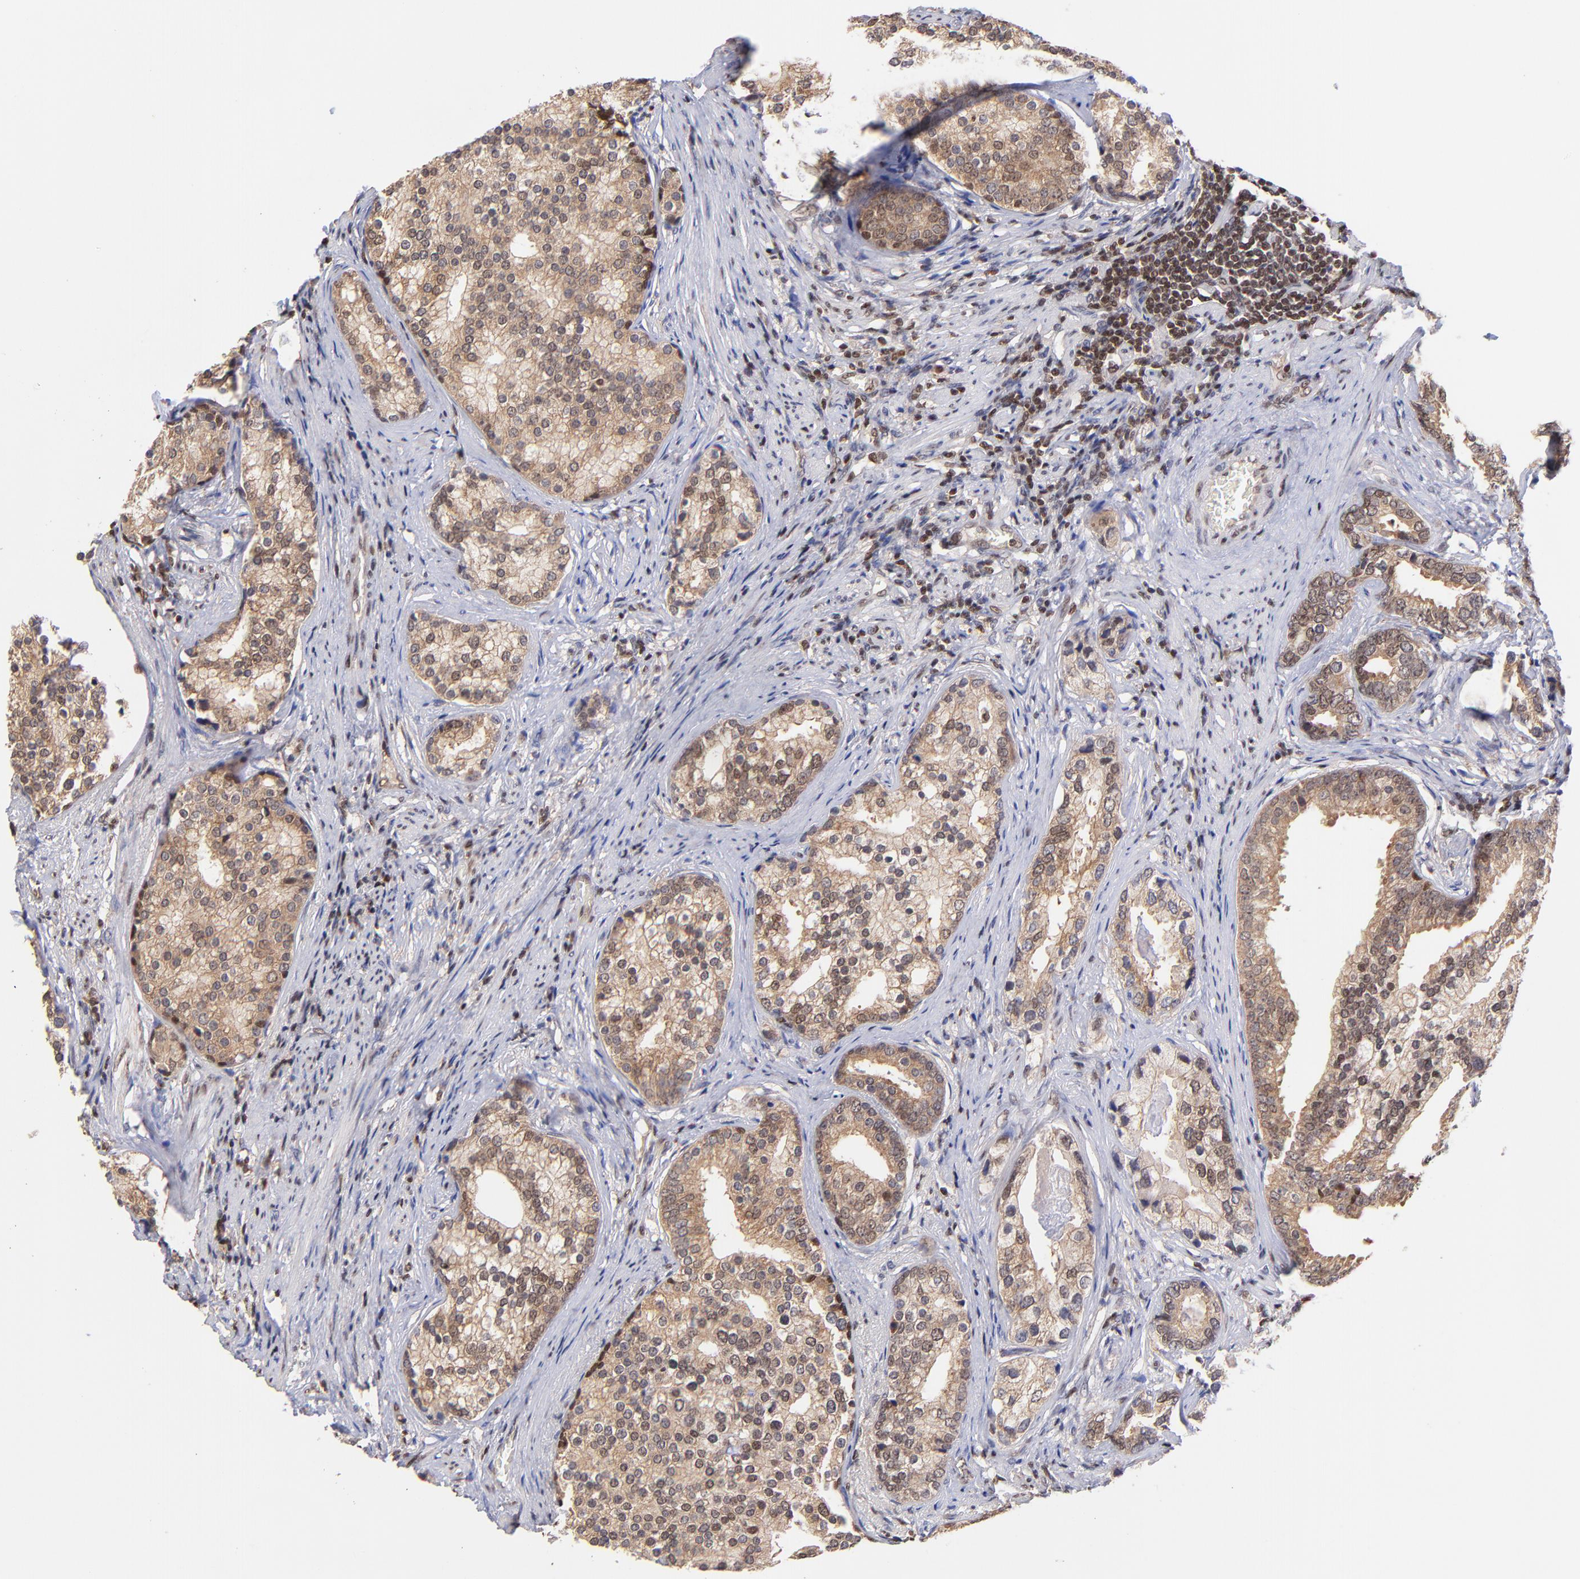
{"staining": {"intensity": "moderate", "quantity": ">75%", "location": "cytoplasmic/membranous,nuclear"}, "tissue": "prostate cancer", "cell_type": "Tumor cells", "image_type": "cancer", "snomed": [{"axis": "morphology", "description": "Adenocarcinoma, Low grade"}, {"axis": "topography", "description": "Prostate"}], "caption": "High-power microscopy captured an IHC image of prostate cancer (adenocarcinoma (low-grade)), revealing moderate cytoplasmic/membranous and nuclear positivity in about >75% of tumor cells. (DAB IHC, brown staining for protein, blue staining for nuclei).", "gene": "WDR25", "patient": {"sex": "male", "age": 71}}